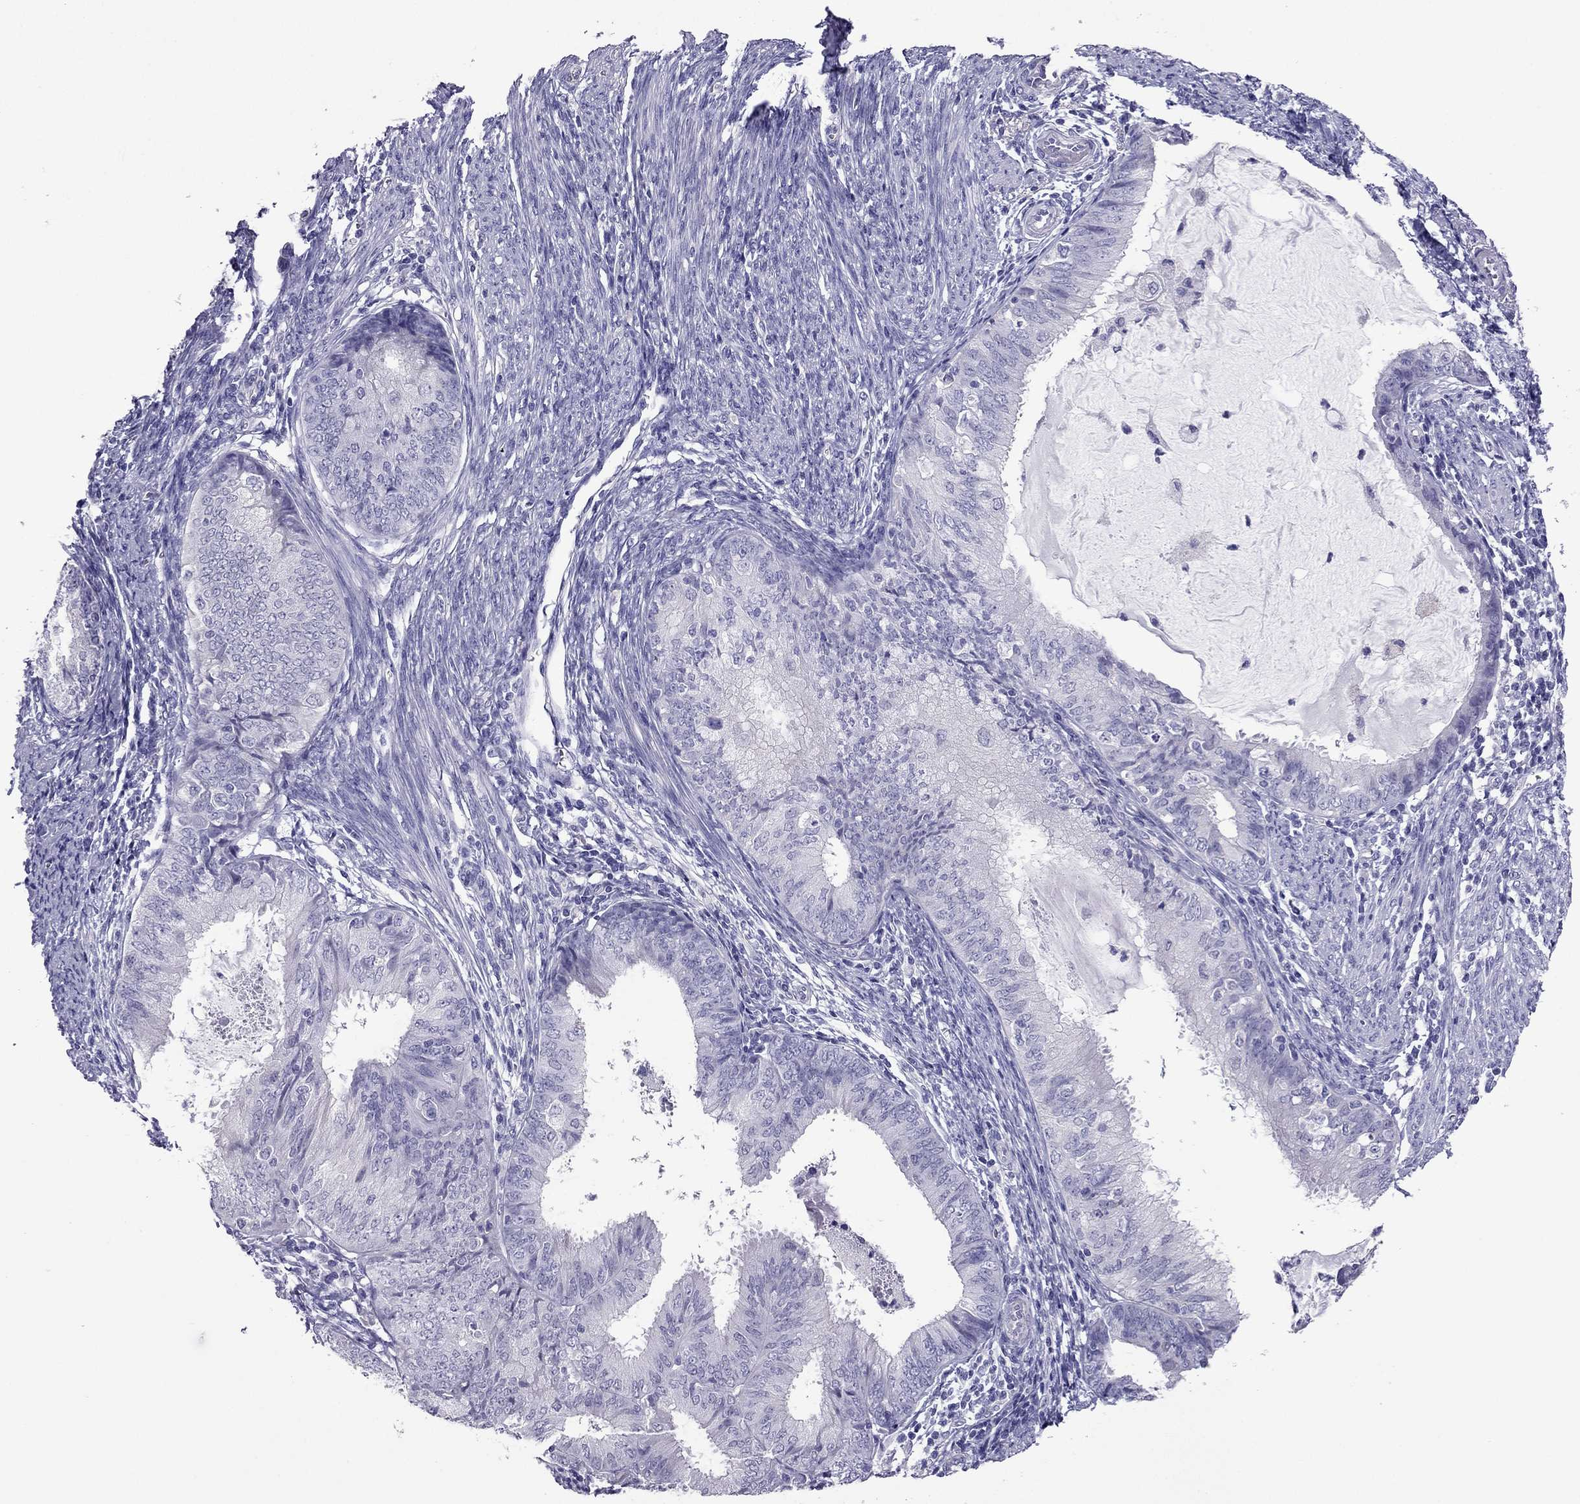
{"staining": {"intensity": "negative", "quantity": "none", "location": "none"}, "tissue": "endometrial cancer", "cell_type": "Tumor cells", "image_type": "cancer", "snomed": [{"axis": "morphology", "description": "Adenocarcinoma, NOS"}, {"axis": "topography", "description": "Endometrium"}], "caption": "IHC image of neoplastic tissue: human adenocarcinoma (endometrial) stained with DAB (3,3'-diaminobenzidine) reveals no significant protein expression in tumor cells. (Immunohistochemistry, brightfield microscopy, high magnification).", "gene": "PDE6A", "patient": {"sex": "female", "age": 57}}